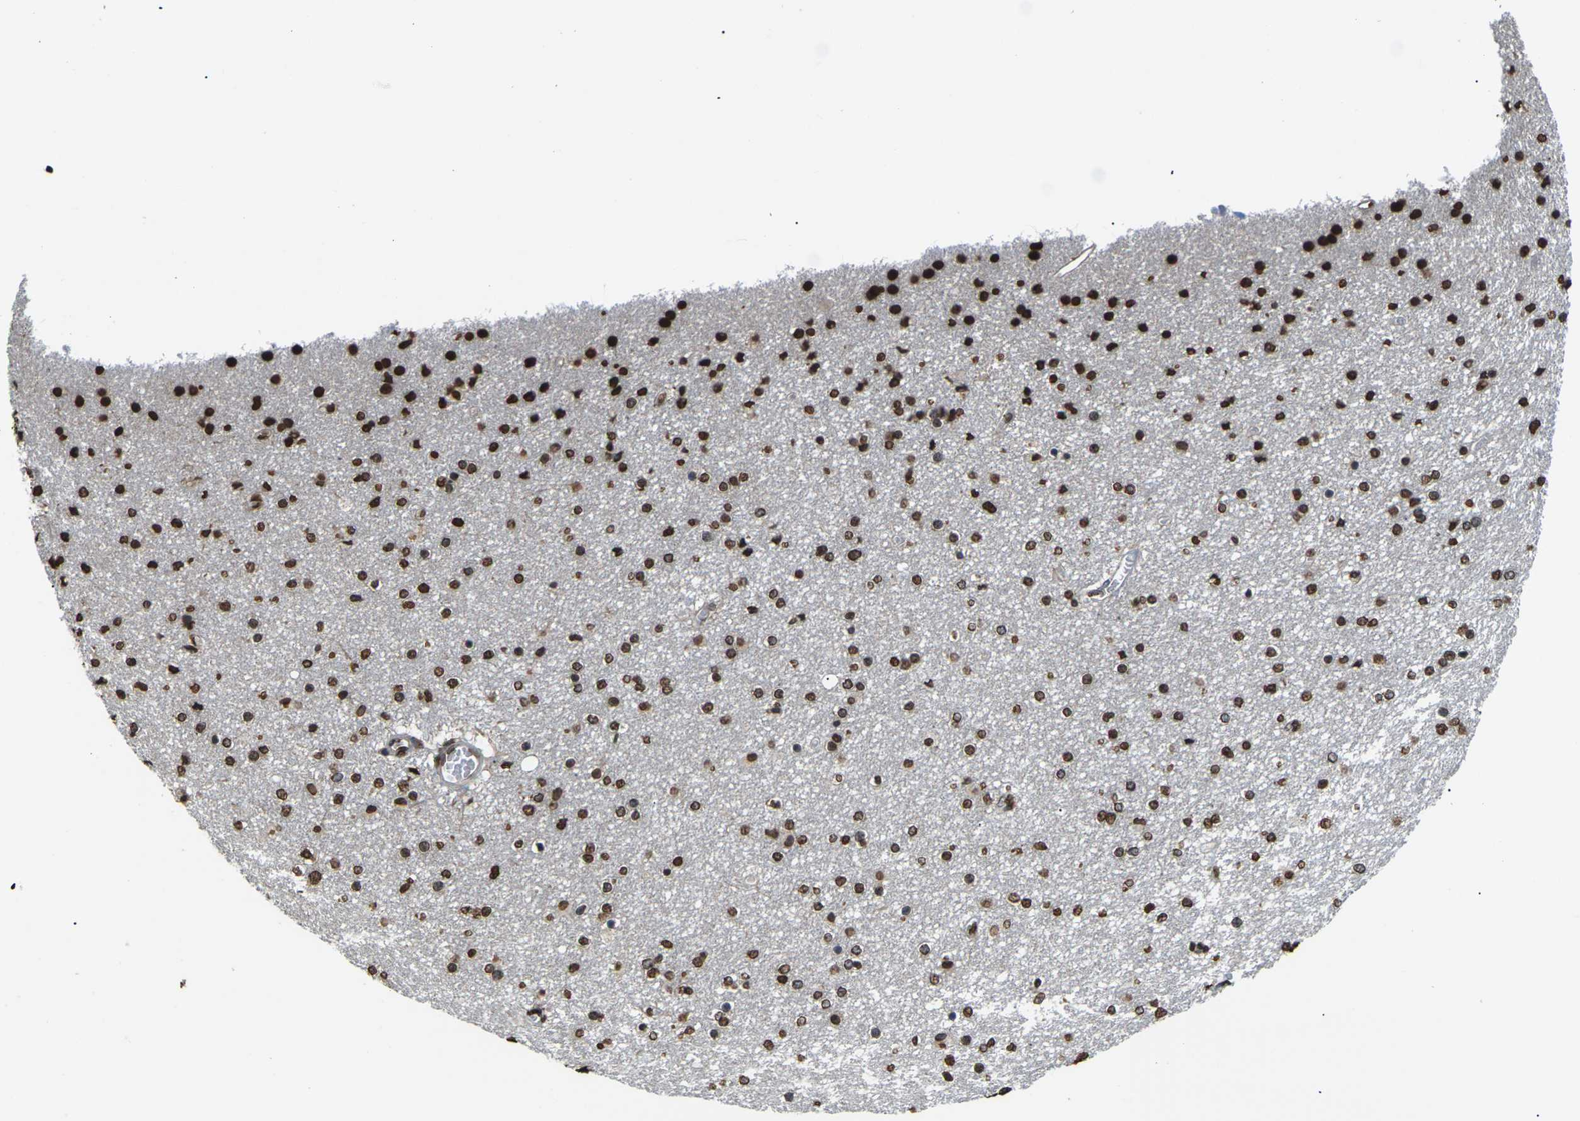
{"staining": {"intensity": "strong", "quantity": ">75%", "location": "nuclear"}, "tissue": "caudate", "cell_type": "Glial cells", "image_type": "normal", "snomed": [{"axis": "morphology", "description": "Normal tissue, NOS"}, {"axis": "topography", "description": "Lateral ventricle wall"}], "caption": "Protein staining of unremarkable caudate exhibits strong nuclear expression in about >75% of glial cells.", "gene": "EMSY", "patient": {"sex": "female", "age": 54}}